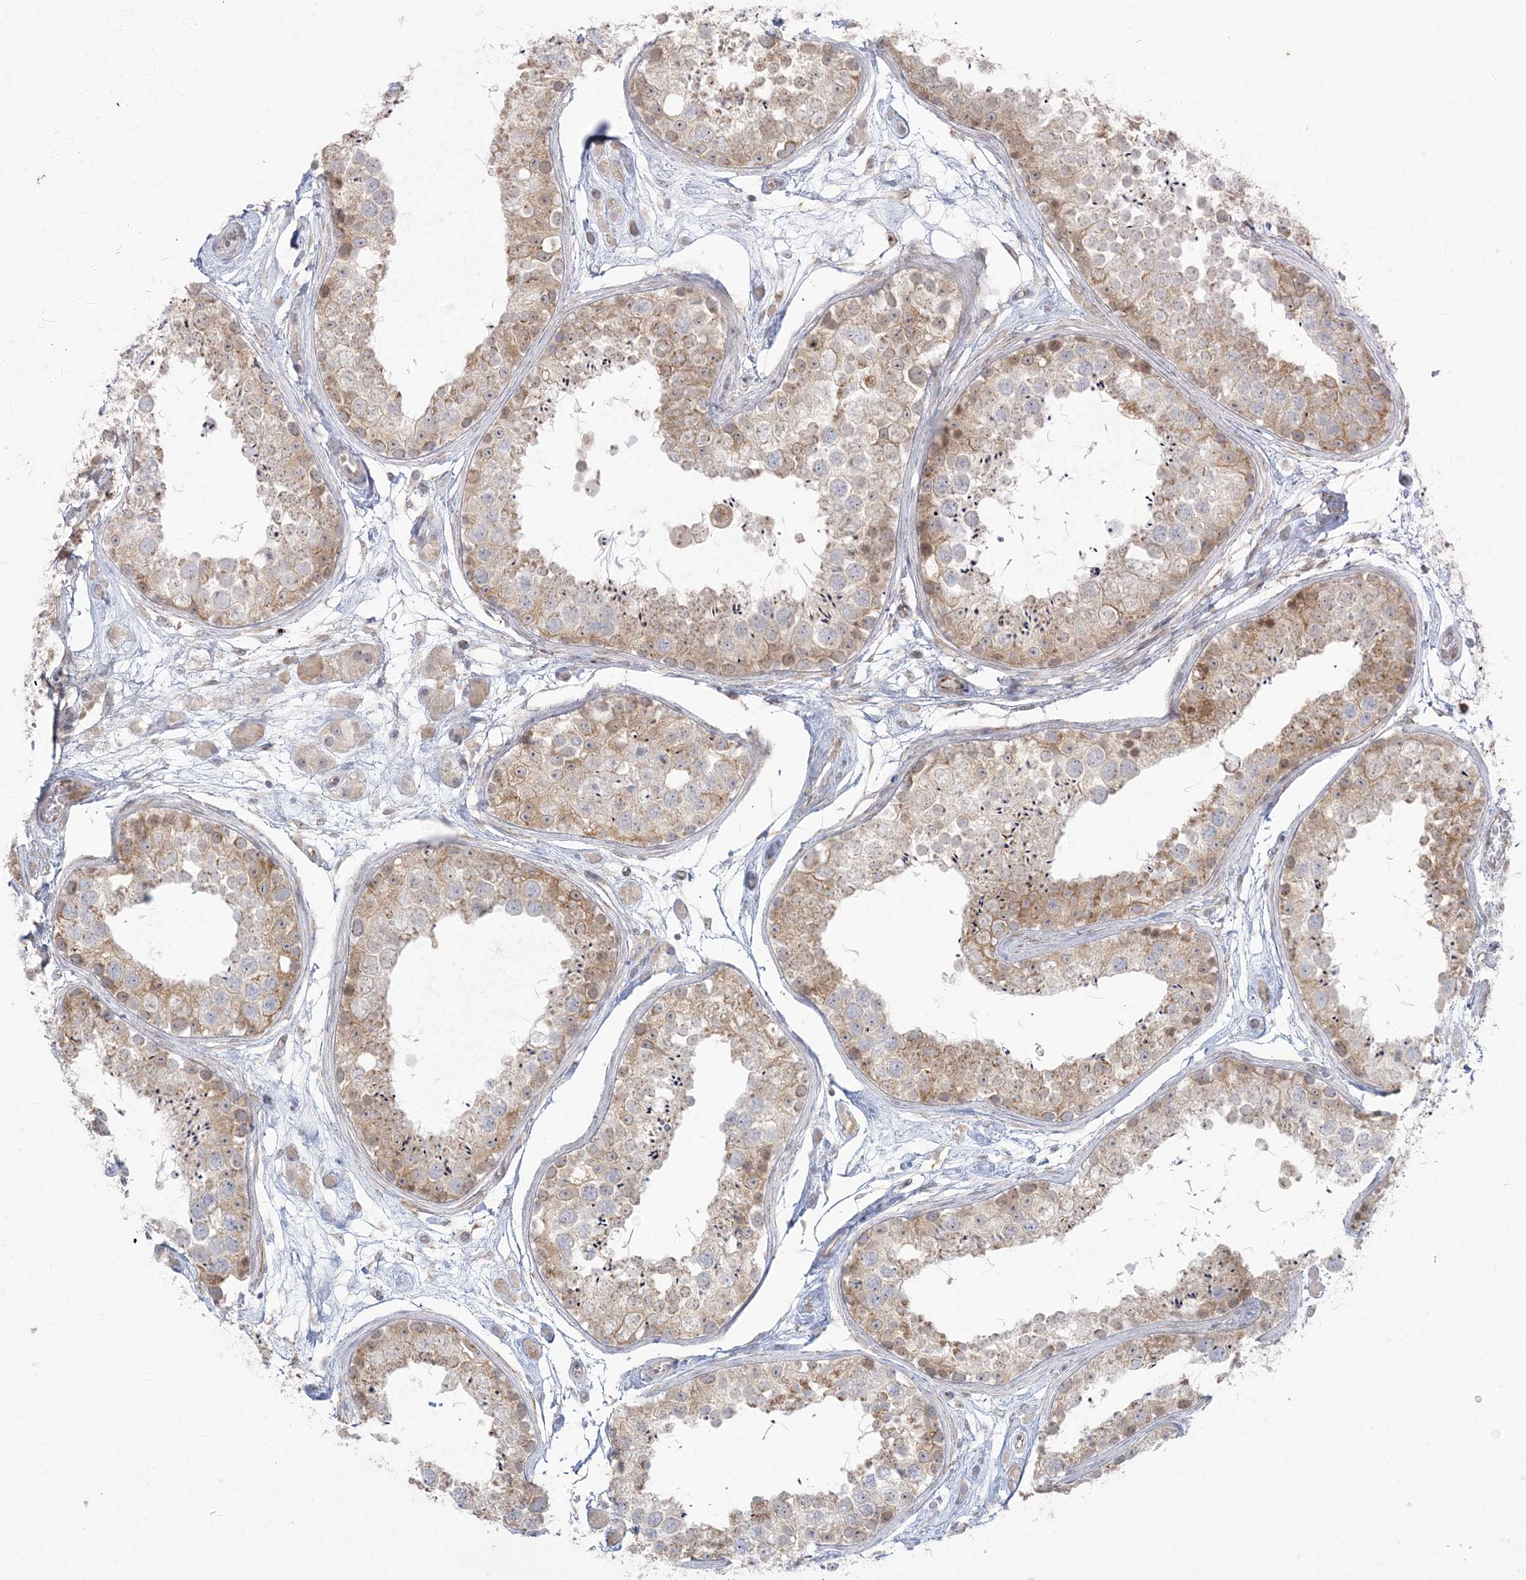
{"staining": {"intensity": "moderate", "quantity": "25%-75%", "location": "cytoplasmic/membranous"}, "tissue": "testis", "cell_type": "Cells in seminiferous ducts", "image_type": "normal", "snomed": [{"axis": "morphology", "description": "Normal tissue, NOS"}, {"axis": "topography", "description": "Testis"}], "caption": "Human testis stained for a protein (brown) demonstrates moderate cytoplasmic/membranous positive staining in approximately 25%-75% of cells in seminiferous ducts.", "gene": "ZC3H6", "patient": {"sex": "male", "age": 25}}